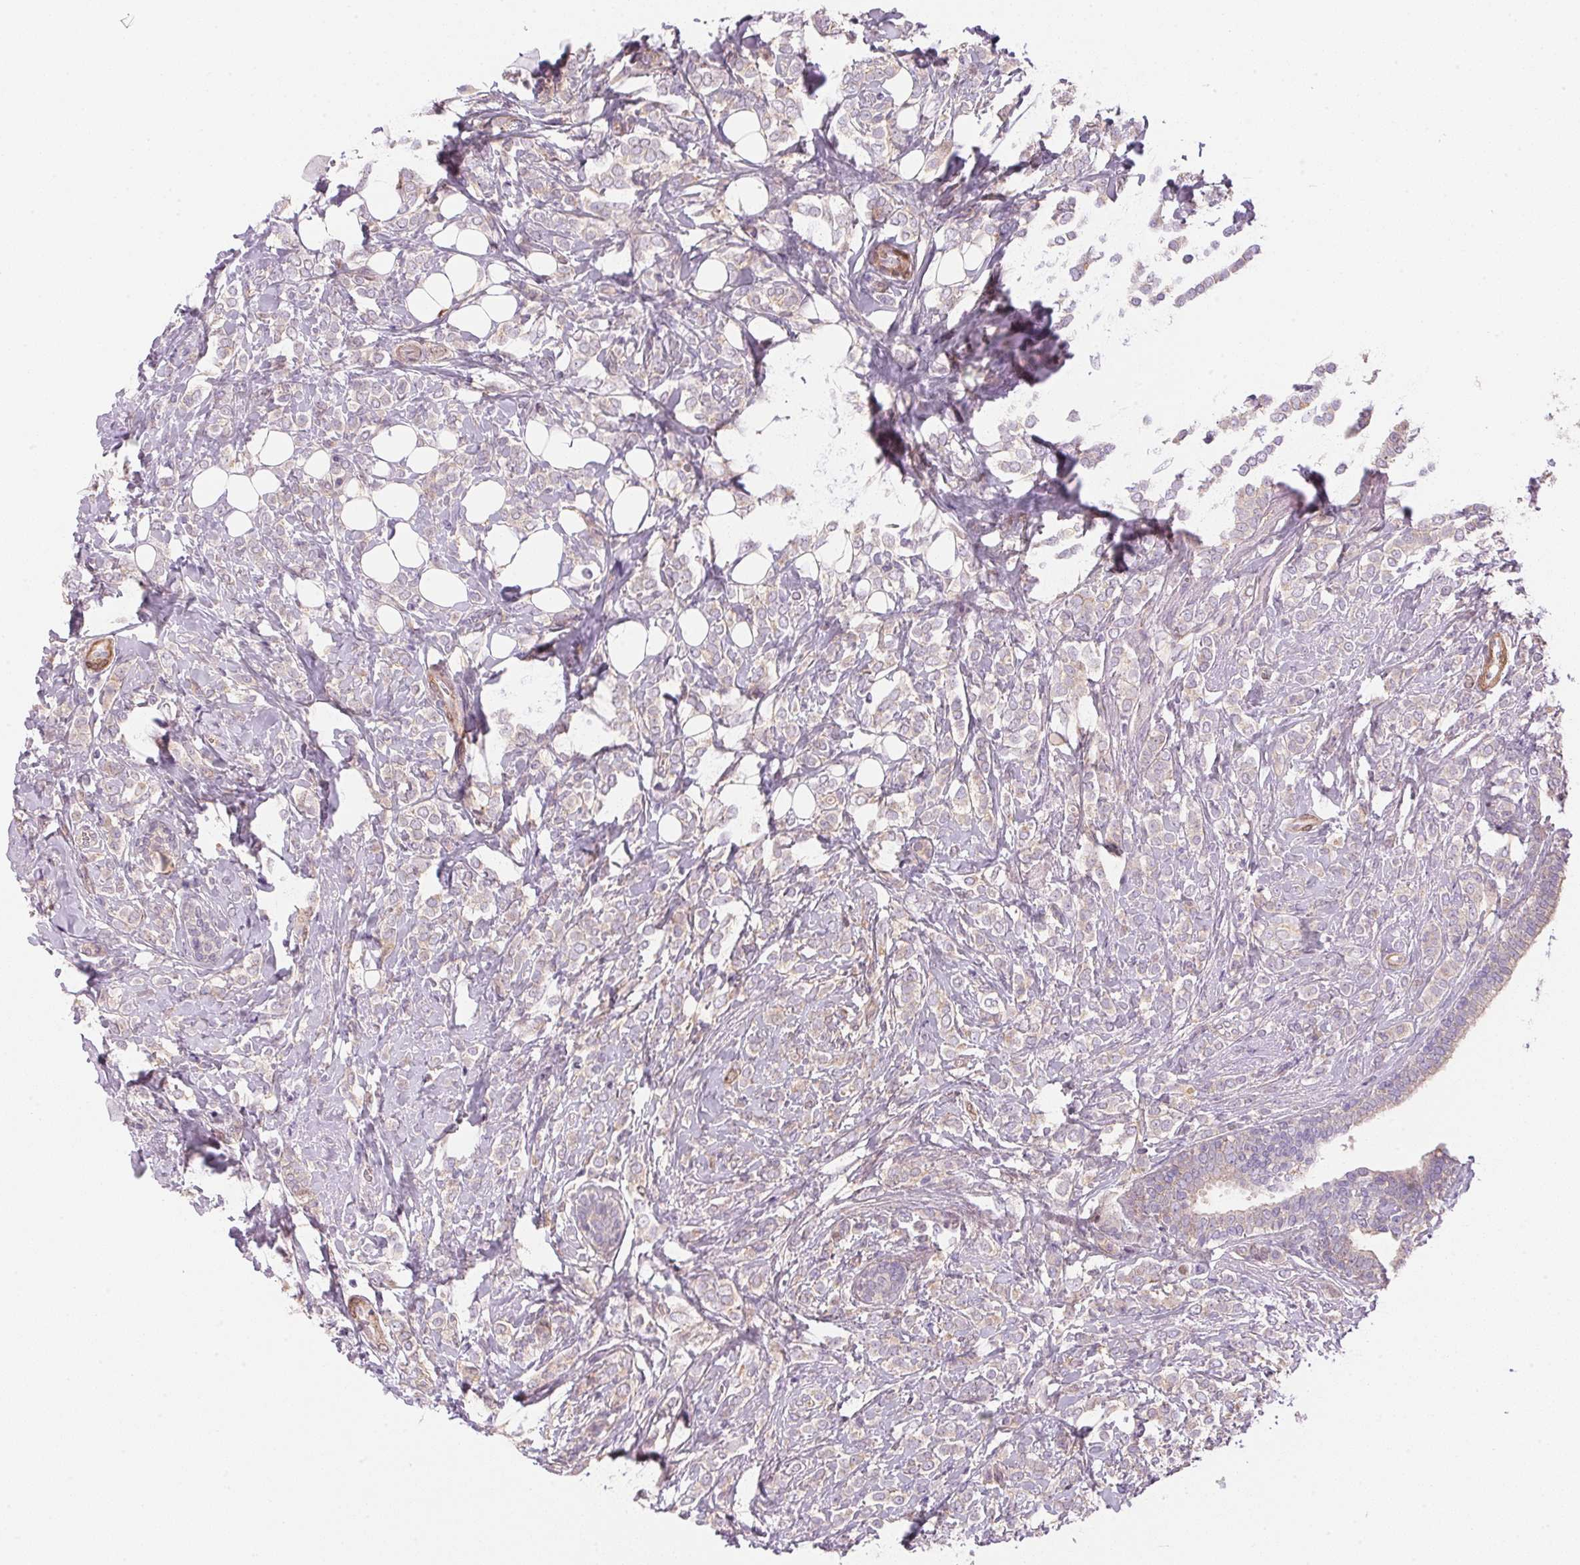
{"staining": {"intensity": "negative", "quantity": "none", "location": "none"}, "tissue": "breast cancer", "cell_type": "Tumor cells", "image_type": "cancer", "snomed": [{"axis": "morphology", "description": "Lobular carcinoma"}, {"axis": "topography", "description": "Breast"}], "caption": "The IHC histopathology image has no significant staining in tumor cells of breast lobular carcinoma tissue.", "gene": "SMTN", "patient": {"sex": "female", "age": 49}}